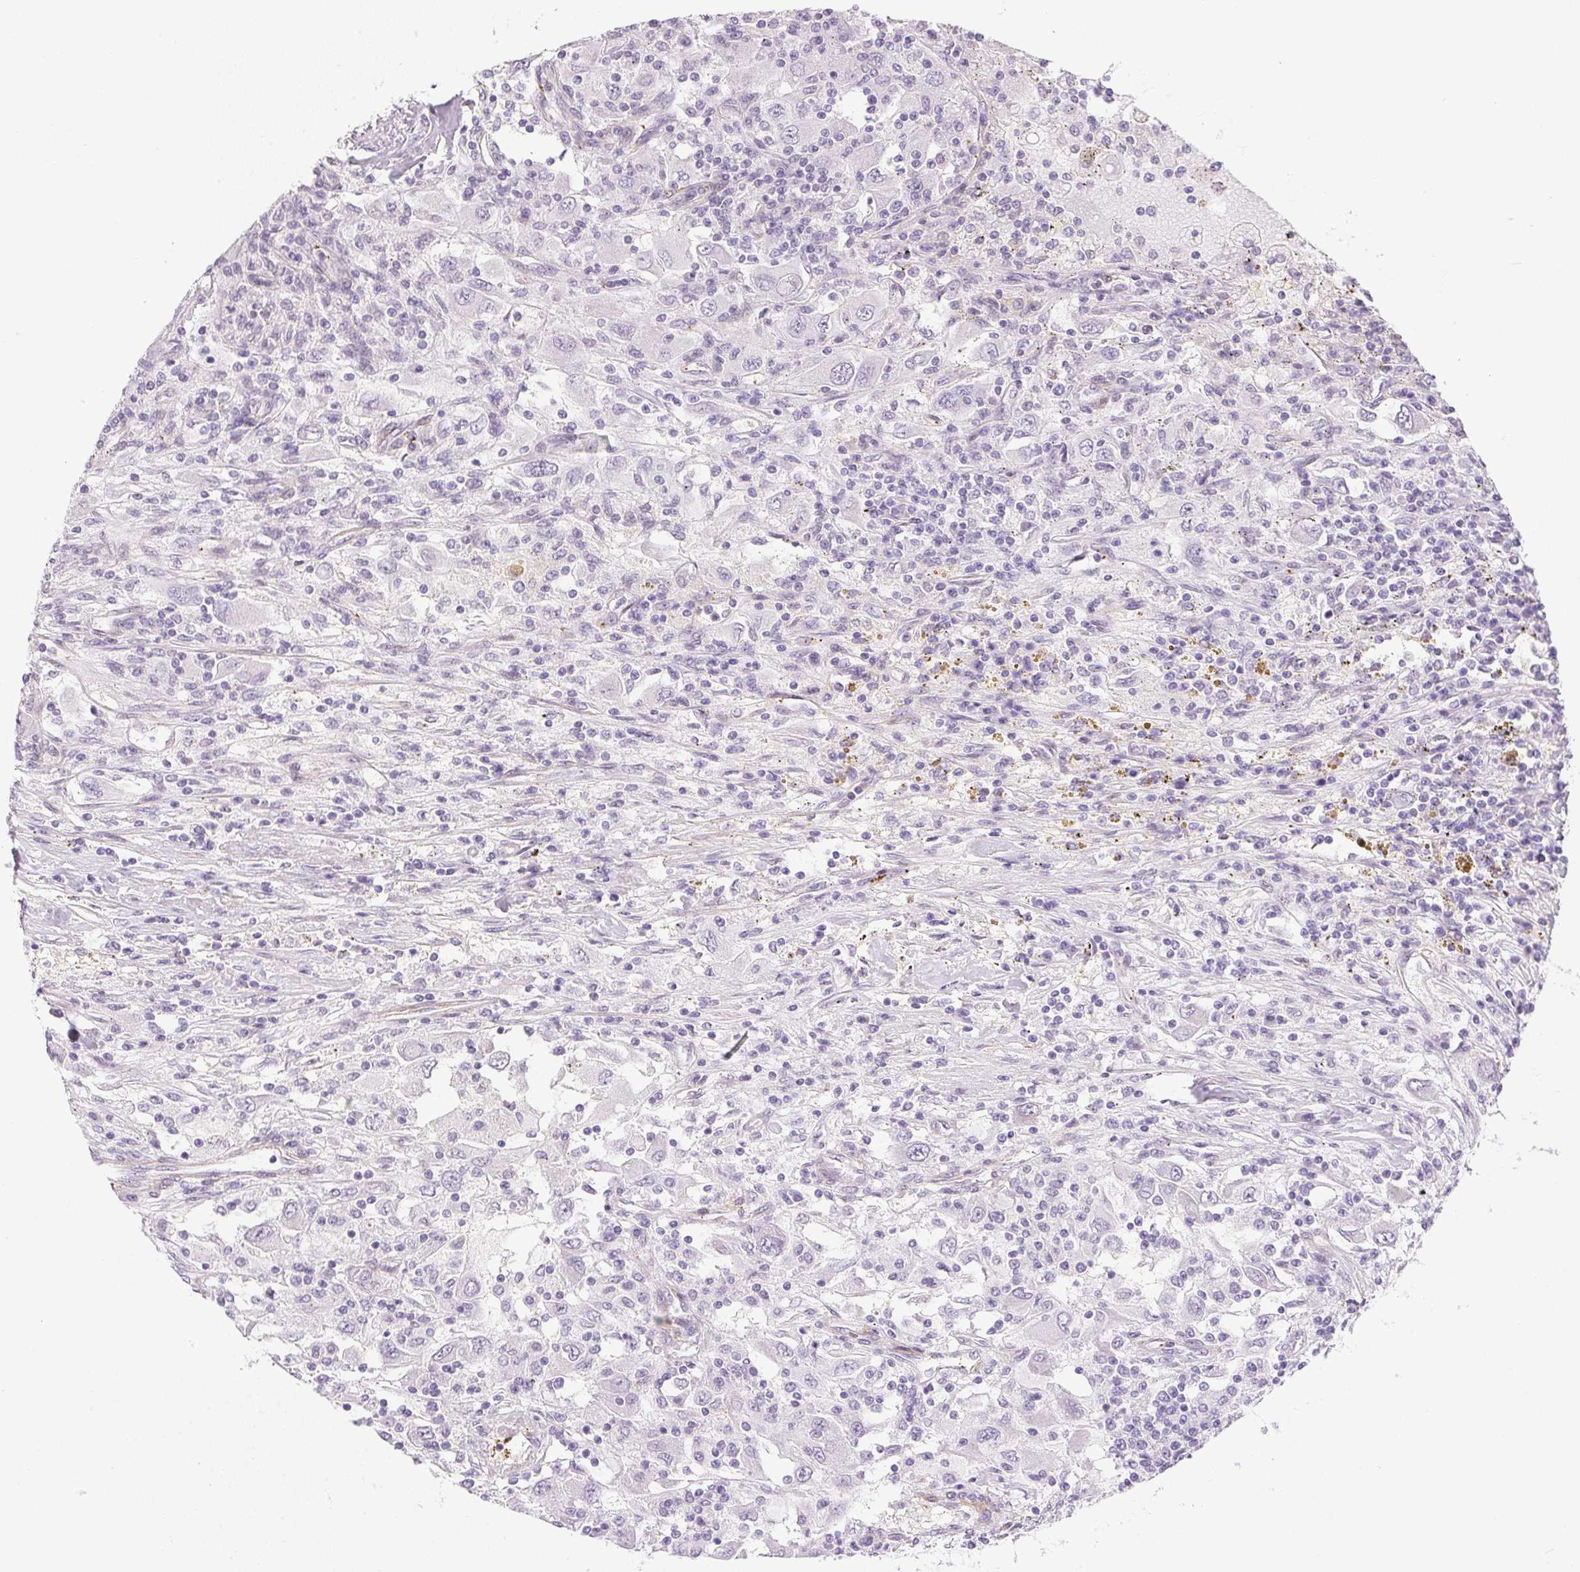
{"staining": {"intensity": "negative", "quantity": "none", "location": "none"}, "tissue": "renal cancer", "cell_type": "Tumor cells", "image_type": "cancer", "snomed": [{"axis": "morphology", "description": "Adenocarcinoma, NOS"}, {"axis": "topography", "description": "Kidney"}], "caption": "Immunohistochemistry (IHC) of human renal cancer reveals no positivity in tumor cells. The staining was performed using DAB to visualize the protein expression in brown, while the nuclei were stained in blue with hematoxylin (Magnification: 20x).", "gene": "PRL", "patient": {"sex": "female", "age": 67}}